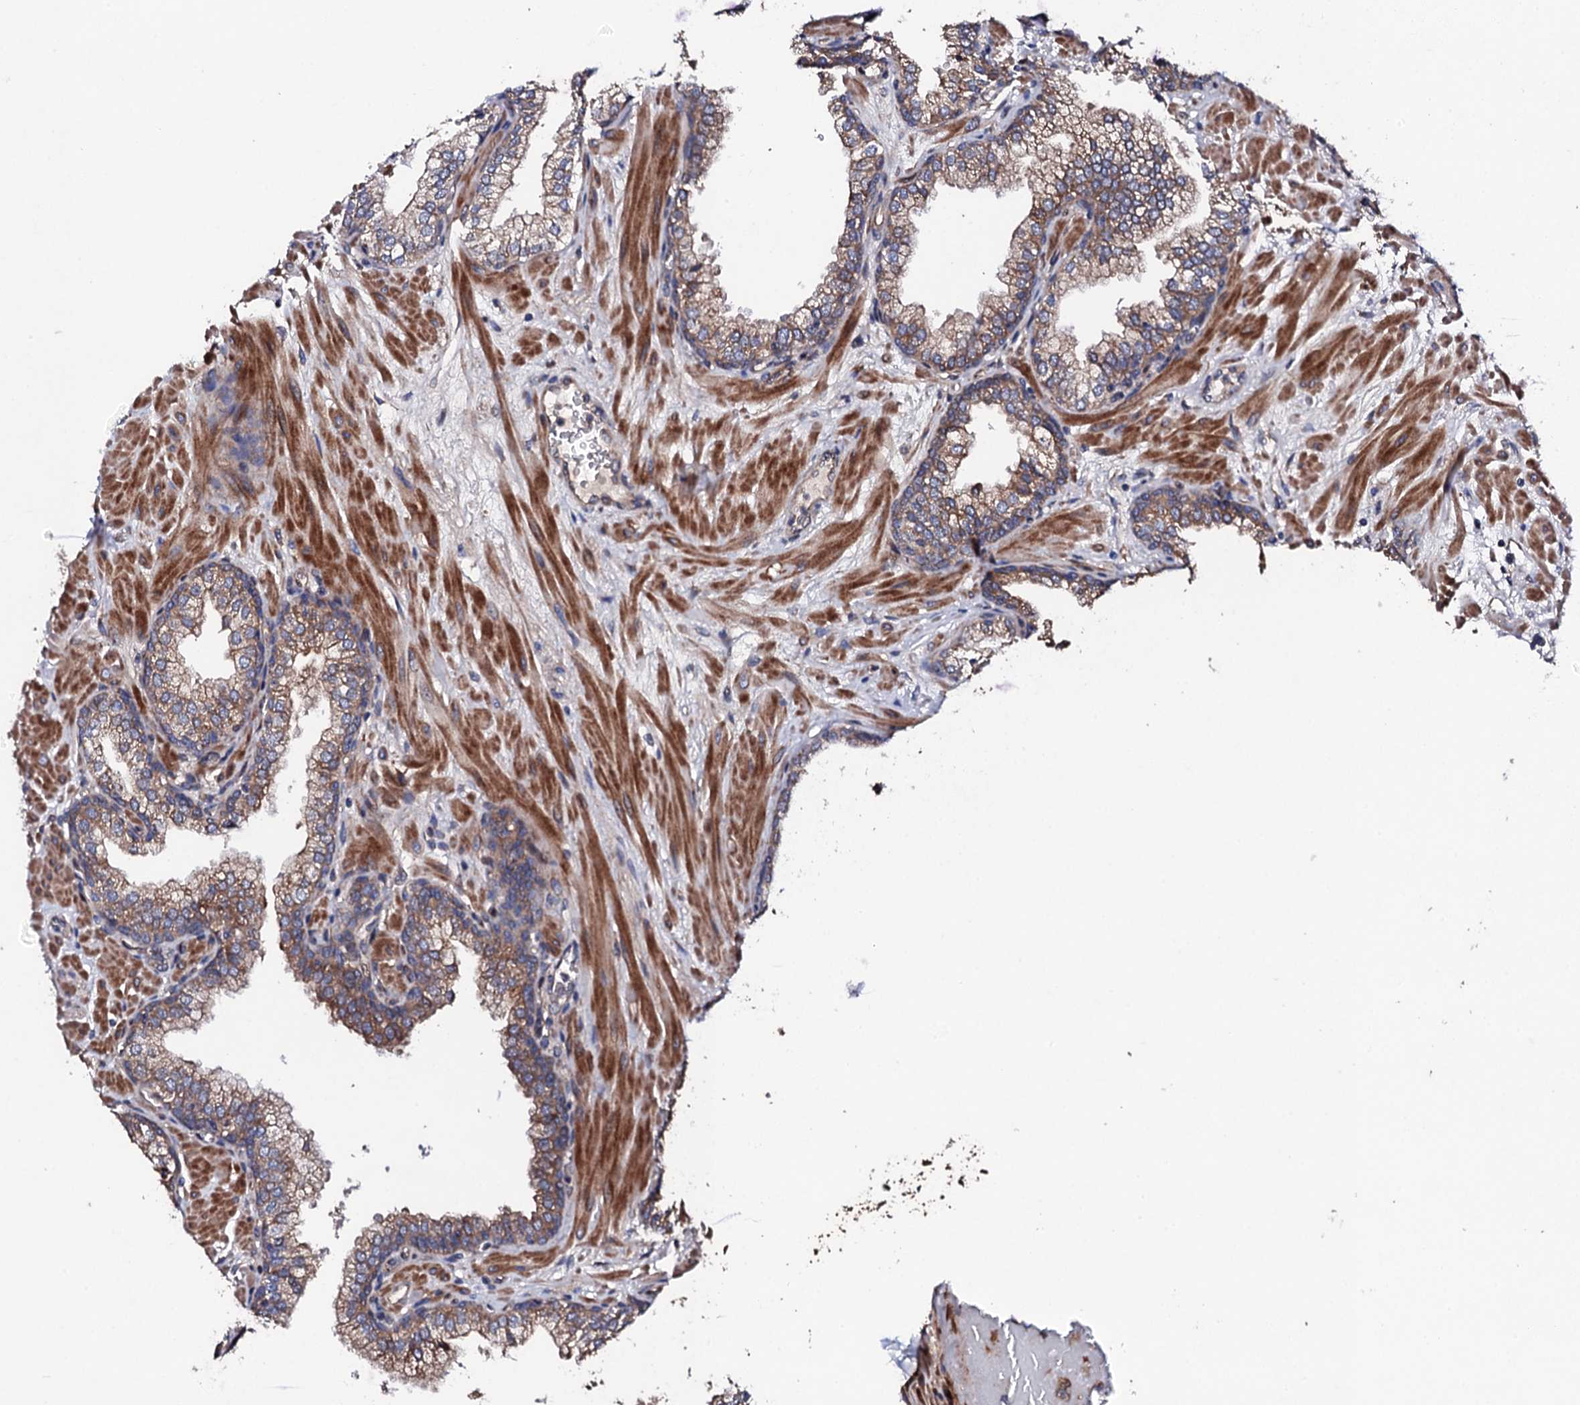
{"staining": {"intensity": "moderate", "quantity": ">75%", "location": "cytoplasmic/membranous"}, "tissue": "prostate", "cell_type": "Glandular cells", "image_type": "normal", "snomed": [{"axis": "morphology", "description": "Normal tissue, NOS"}, {"axis": "topography", "description": "Prostate"}], "caption": "IHC micrograph of normal prostate: prostate stained using IHC exhibits medium levels of moderate protein expression localized specifically in the cytoplasmic/membranous of glandular cells, appearing as a cytoplasmic/membranous brown color.", "gene": "LIPT2", "patient": {"sex": "male", "age": 60}}